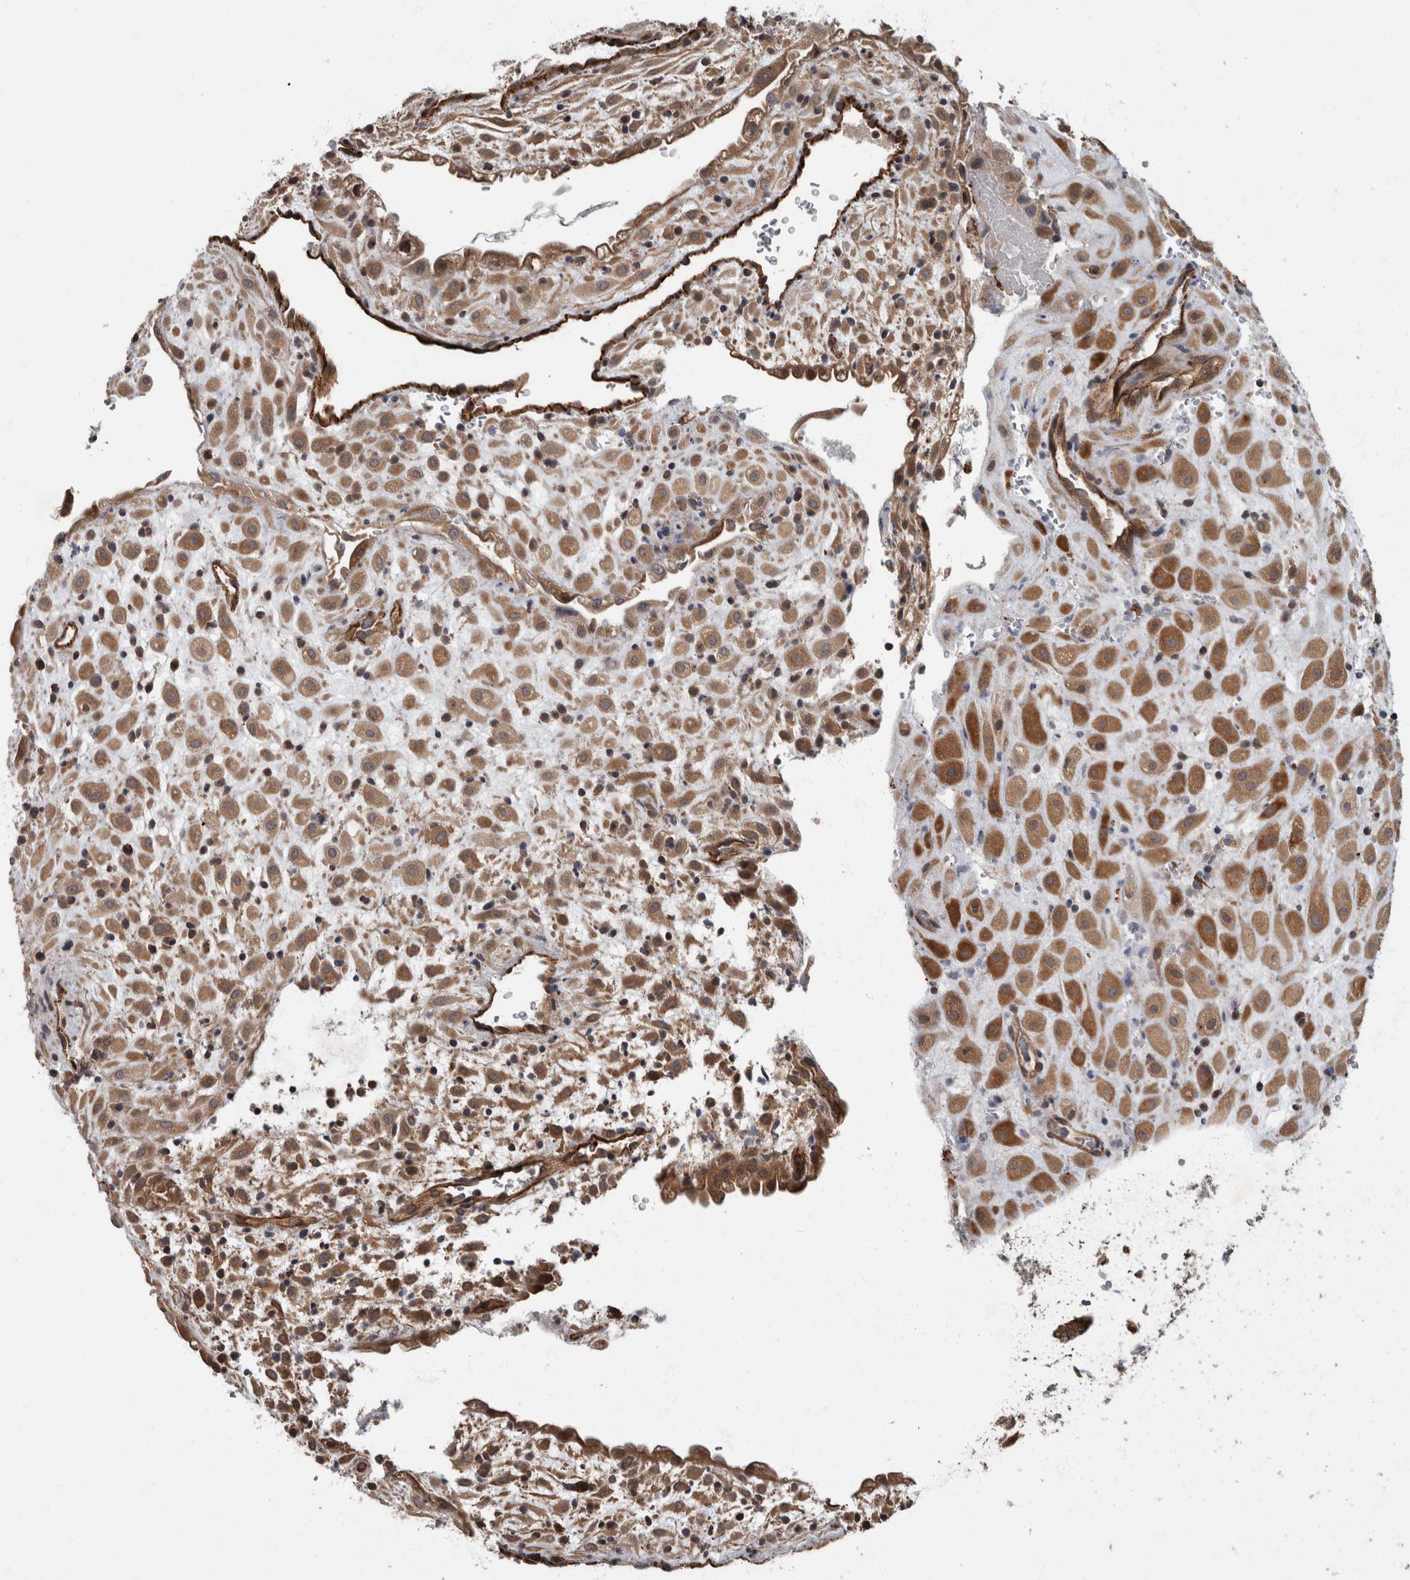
{"staining": {"intensity": "moderate", "quantity": ">75%", "location": "cytoplasmic/membranous"}, "tissue": "placenta", "cell_type": "Decidual cells", "image_type": "normal", "snomed": [{"axis": "morphology", "description": "Normal tissue, NOS"}, {"axis": "topography", "description": "Placenta"}], "caption": "The histopathology image exhibits immunohistochemical staining of normal placenta. There is moderate cytoplasmic/membranous staining is identified in about >75% of decidual cells.", "gene": "VEGFD", "patient": {"sex": "female", "age": 35}}